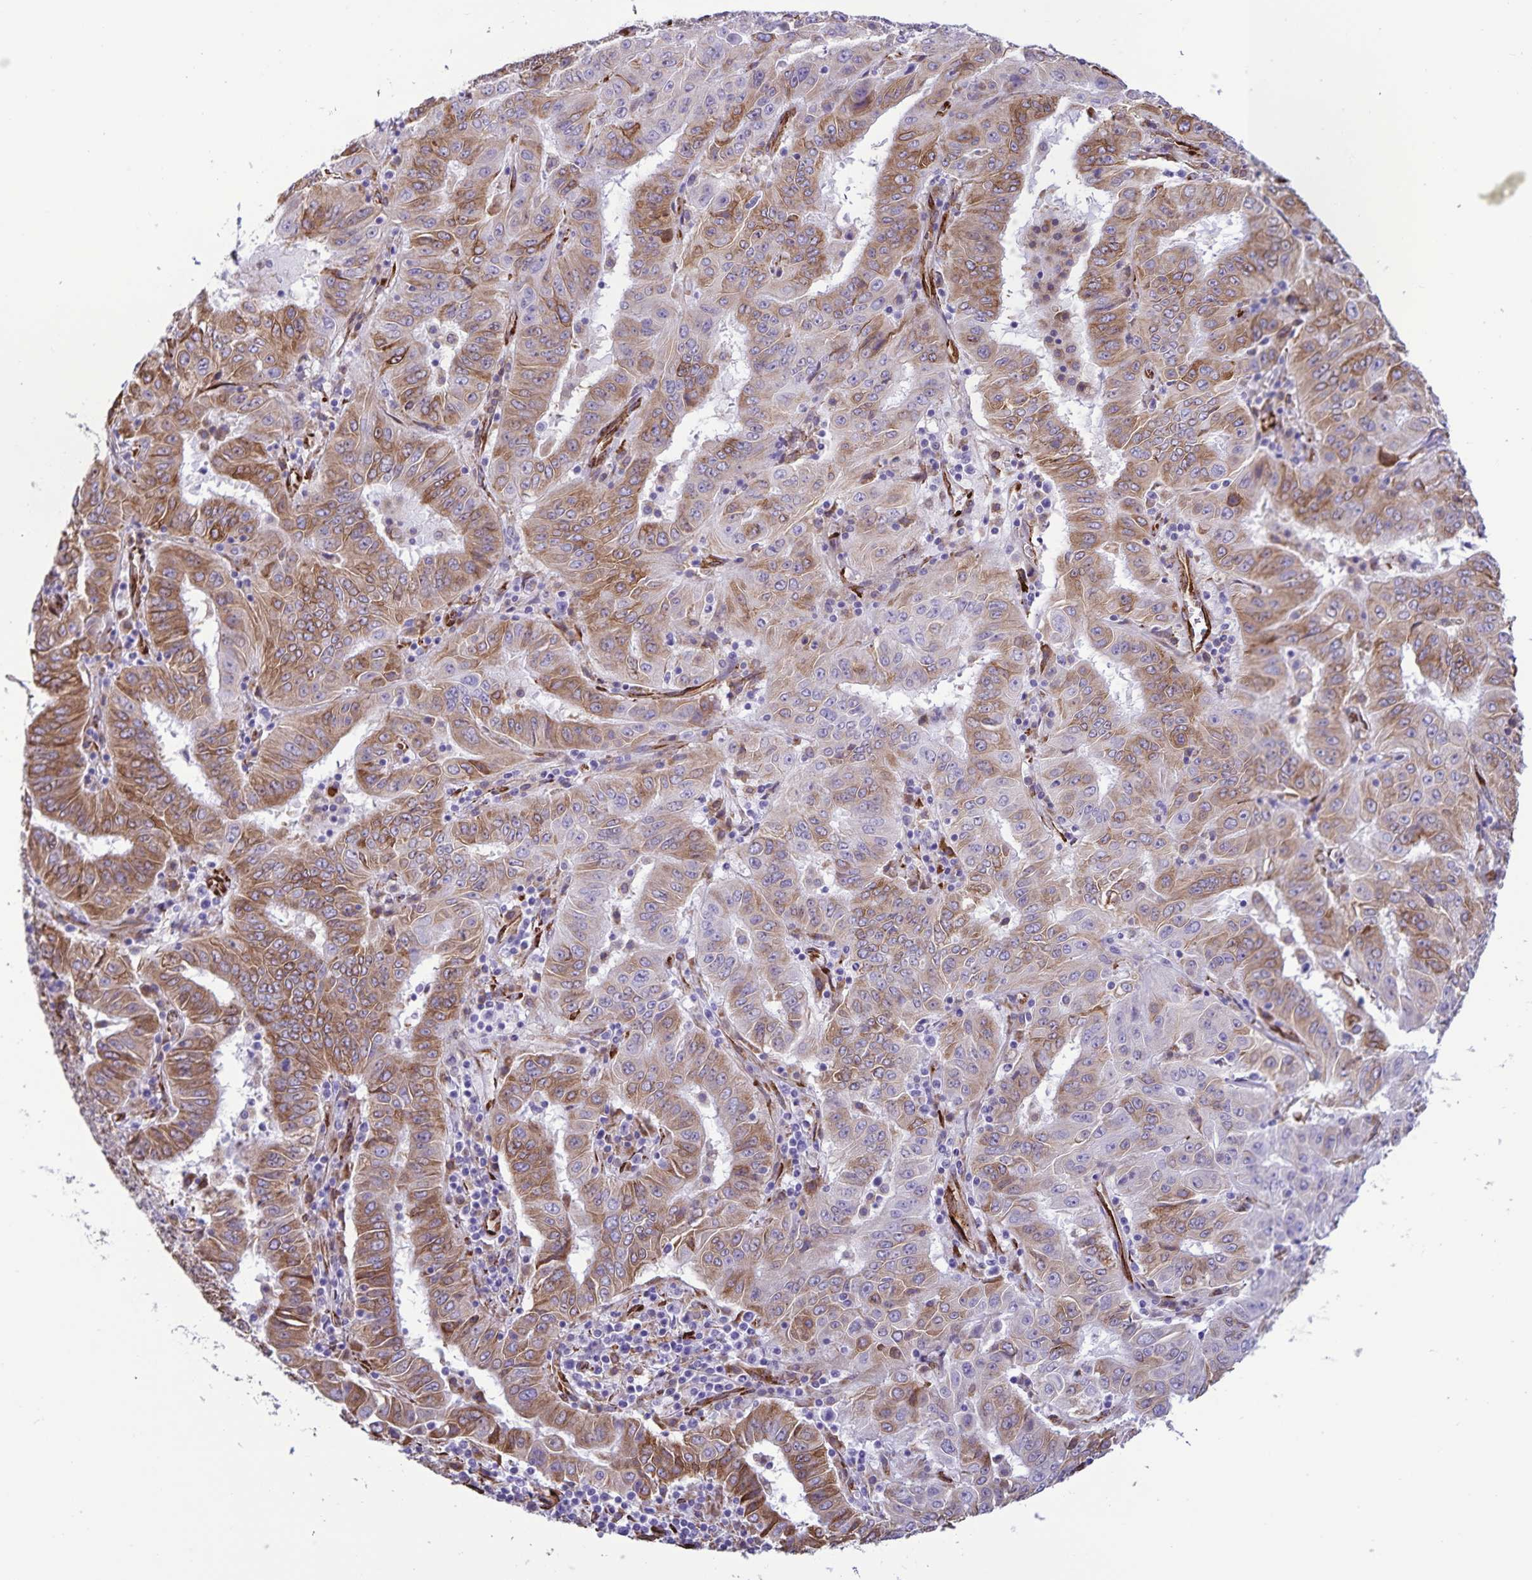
{"staining": {"intensity": "moderate", "quantity": ">75%", "location": "cytoplasmic/membranous"}, "tissue": "pancreatic cancer", "cell_type": "Tumor cells", "image_type": "cancer", "snomed": [{"axis": "morphology", "description": "Adenocarcinoma, NOS"}, {"axis": "topography", "description": "Pancreas"}], "caption": "Immunohistochemistry (IHC) micrograph of human pancreatic cancer stained for a protein (brown), which reveals medium levels of moderate cytoplasmic/membranous expression in approximately >75% of tumor cells.", "gene": "RCN1", "patient": {"sex": "male", "age": 63}}